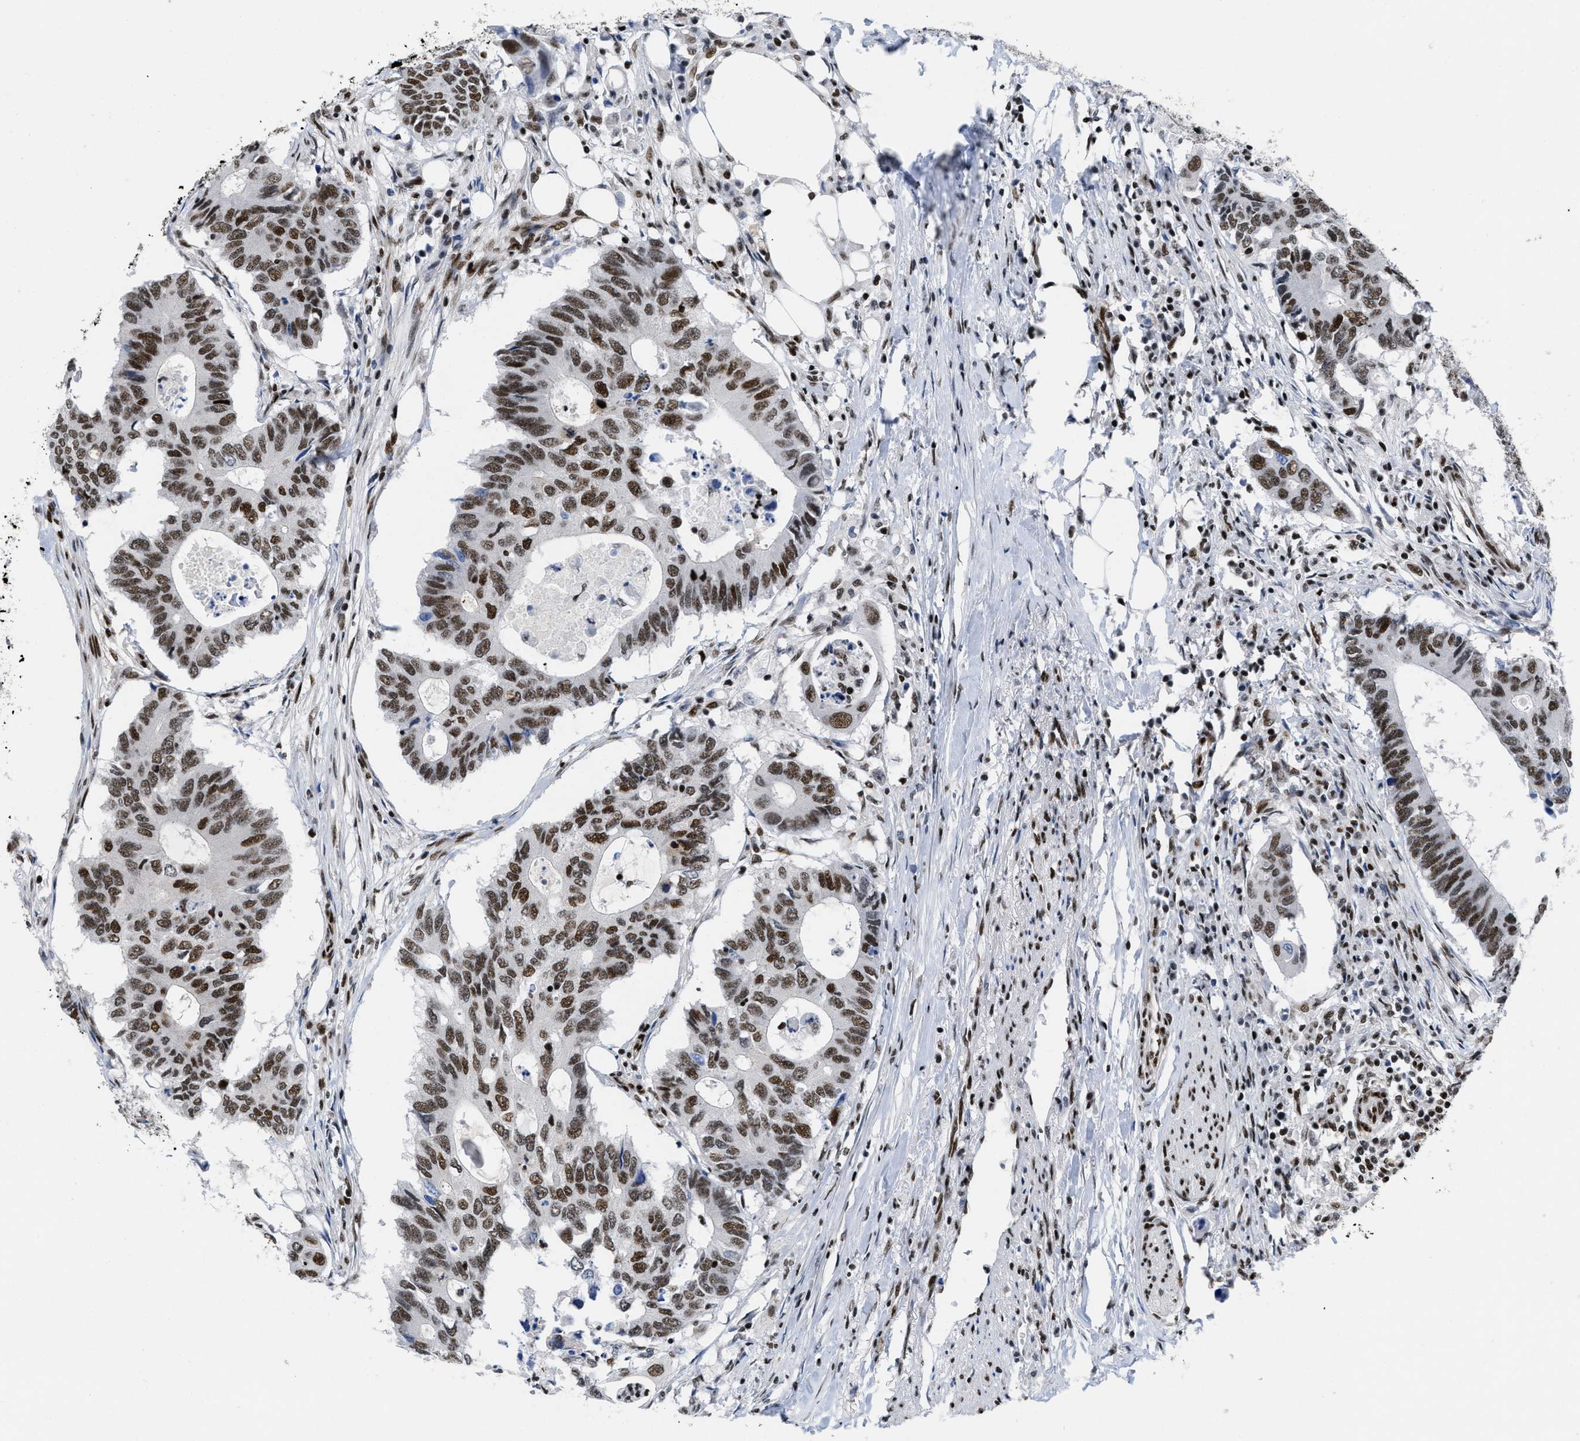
{"staining": {"intensity": "strong", "quantity": ">75%", "location": "nuclear"}, "tissue": "colorectal cancer", "cell_type": "Tumor cells", "image_type": "cancer", "snomed": [{"axis": "morphology", "description": "Adenocarcinoma, NOS"}, {"axis": "topography", "description": "Colon"}], "caption": "DAB immunohistochemical staining of colorectal cancer shows strong nuclear protein staining in approximately >75% of tumor cells.", "gene": "CREB1", "patient": {"sex": "male", "age": 71}}